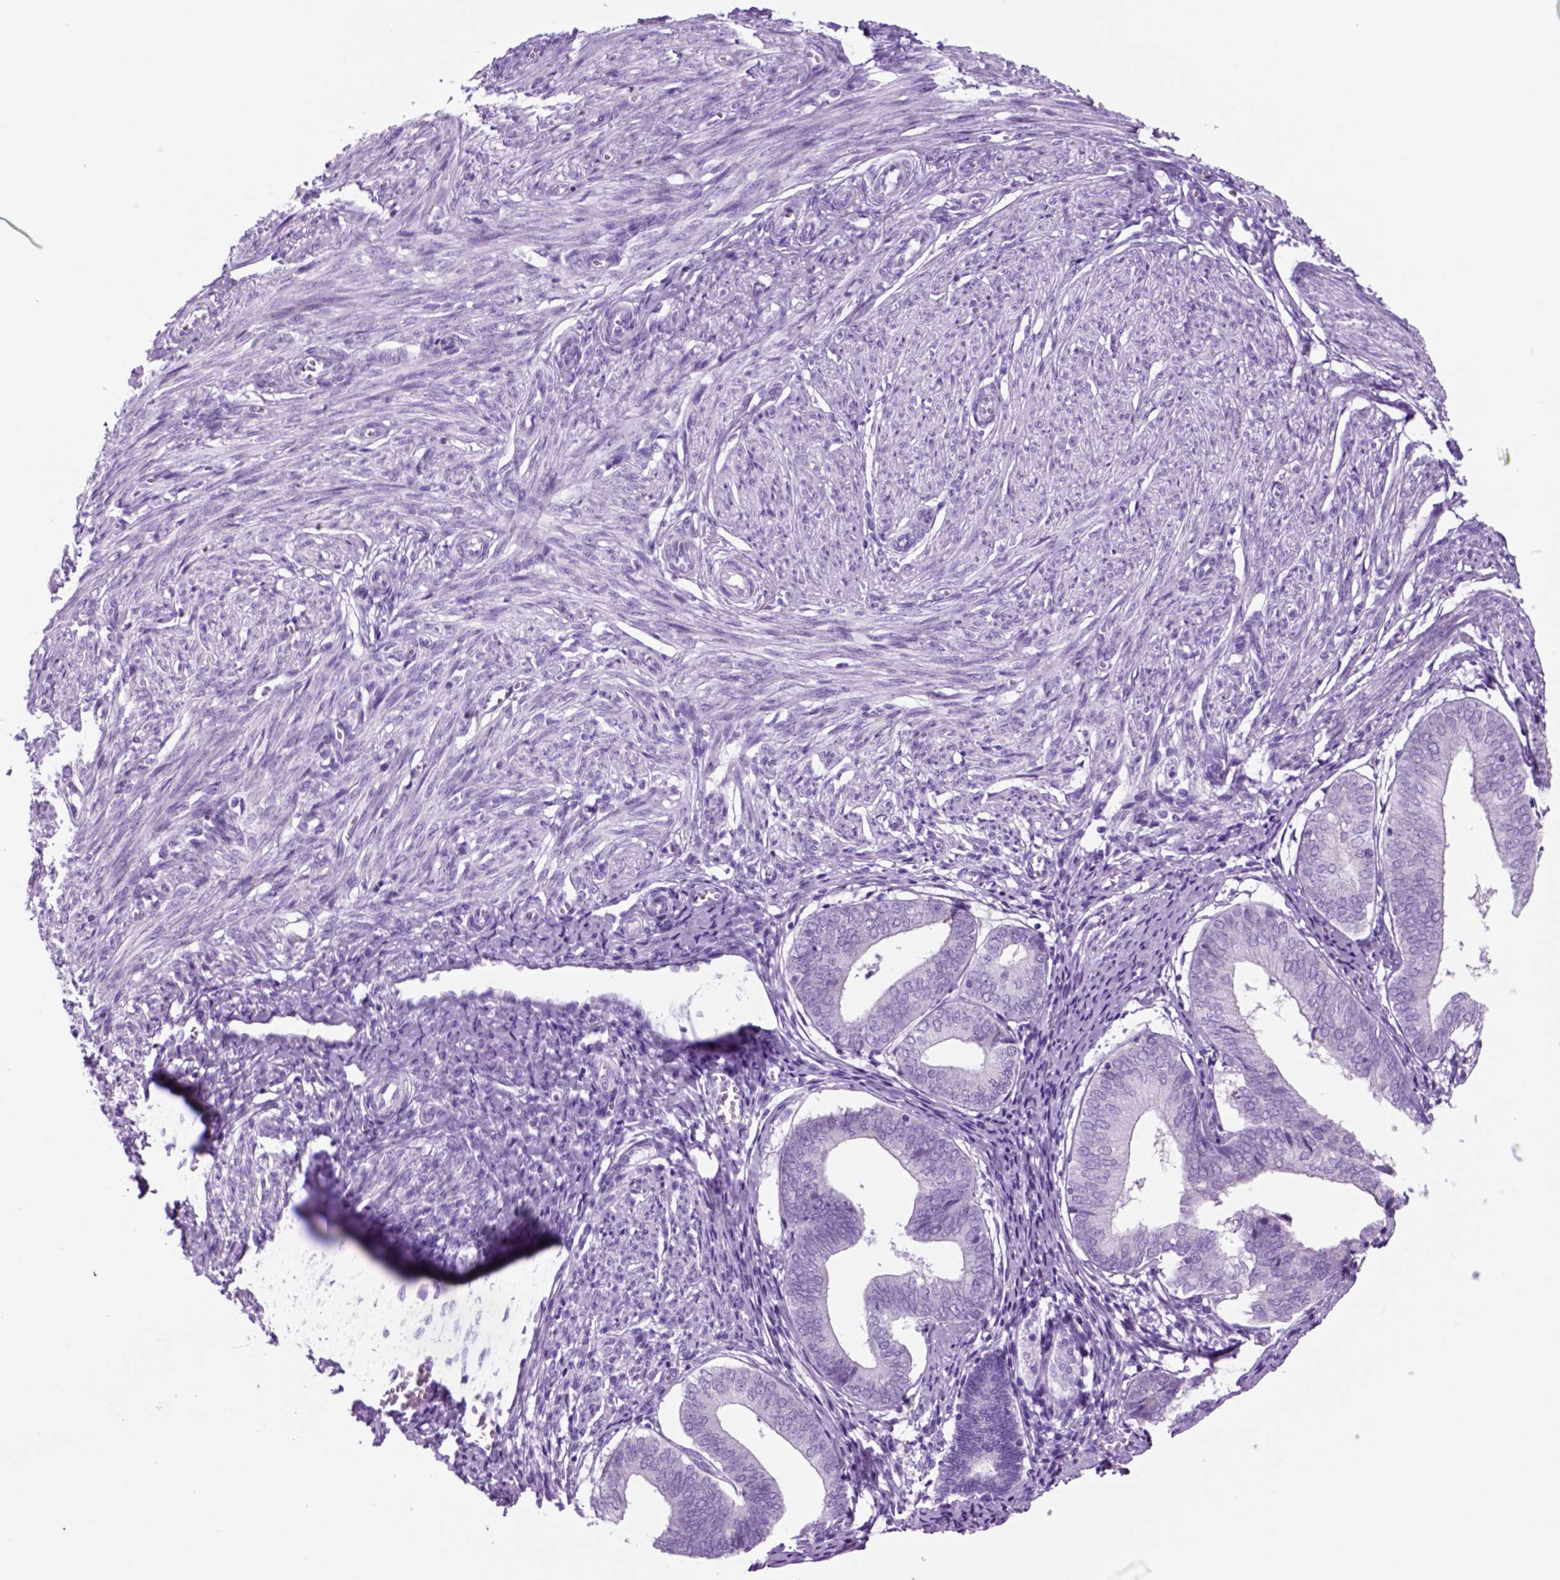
{"staining": {"intensity": "negative", "quantity": "none", "location": "none"}, "tissue": "endometrium", "cell_type": "Cells in endometrial stroma", "image_type": "normal", "snomed": [{"axis": "morphology", "description": "Normal tissue, NOS"}, {"axis": "topography", "description": "Endometrium"}], "caption": "Cells in endometrial stroma are negative for protein expression in unremarkable human endometrium. (DAB immunohistochemistry, high magnification).", "gene": "HHIPL2", "patient": {"sex": "female", "age": 50}}